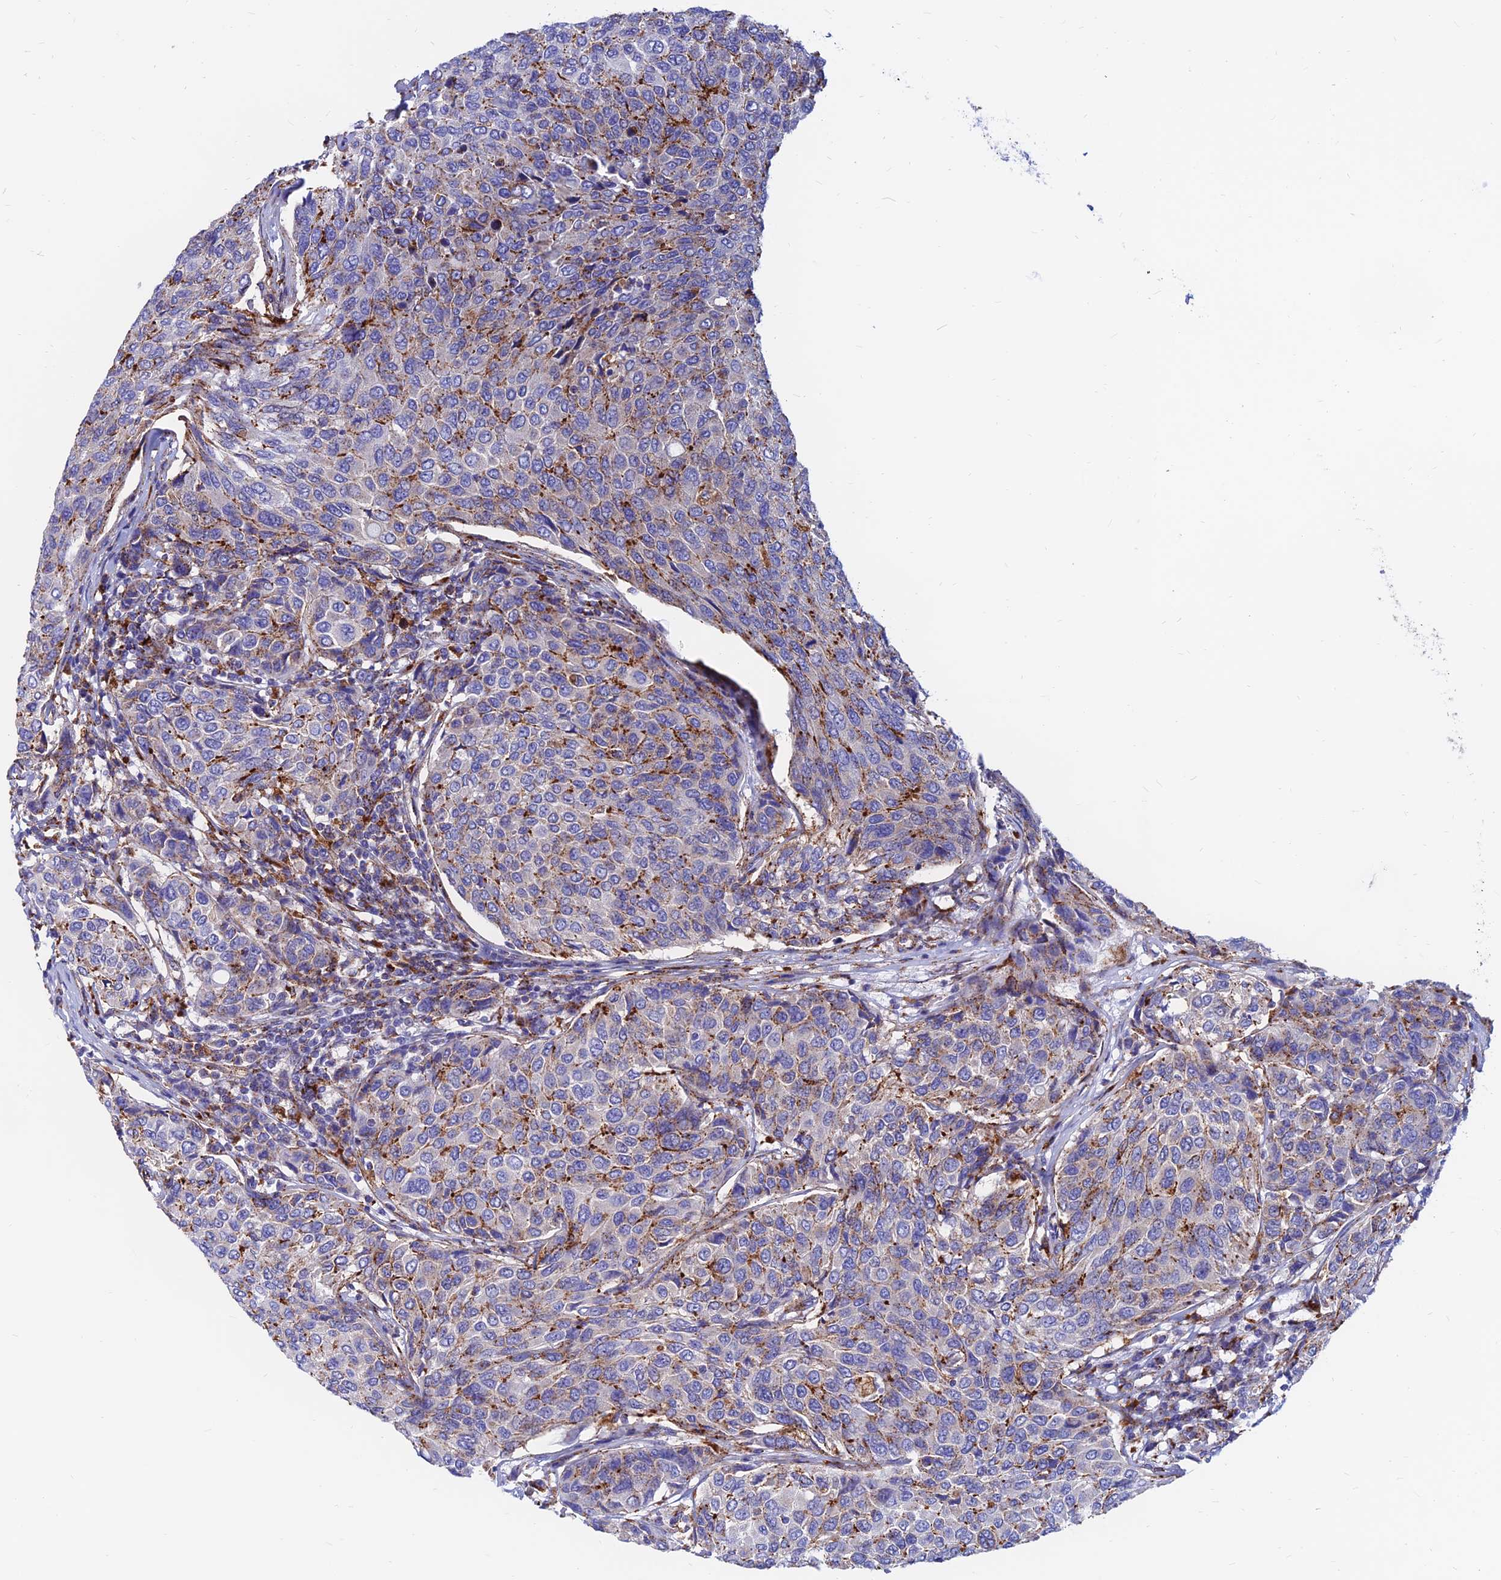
{"staining": {"intensity": "moderate", "quantity": "<25%", "location": "cytoplasmic/membranous"}, "tissue": "breast cancer", "cell_type": "Tumor cells", "image_type": "cancer", "snomed": [{"axis": "morphology", "description": "Duct carcinoma"}, {"axis": "topography", "description": "Breast"}], "caption": "The photomicrograph reveals immunohistochemical staining of breast intraductal carcinoma. There is moderate cytoplasmic/membranous staining is identified in about <25% of tumor cells.", "gene": "SPNS1", "patient": {"sex": "female", "age": 55}}